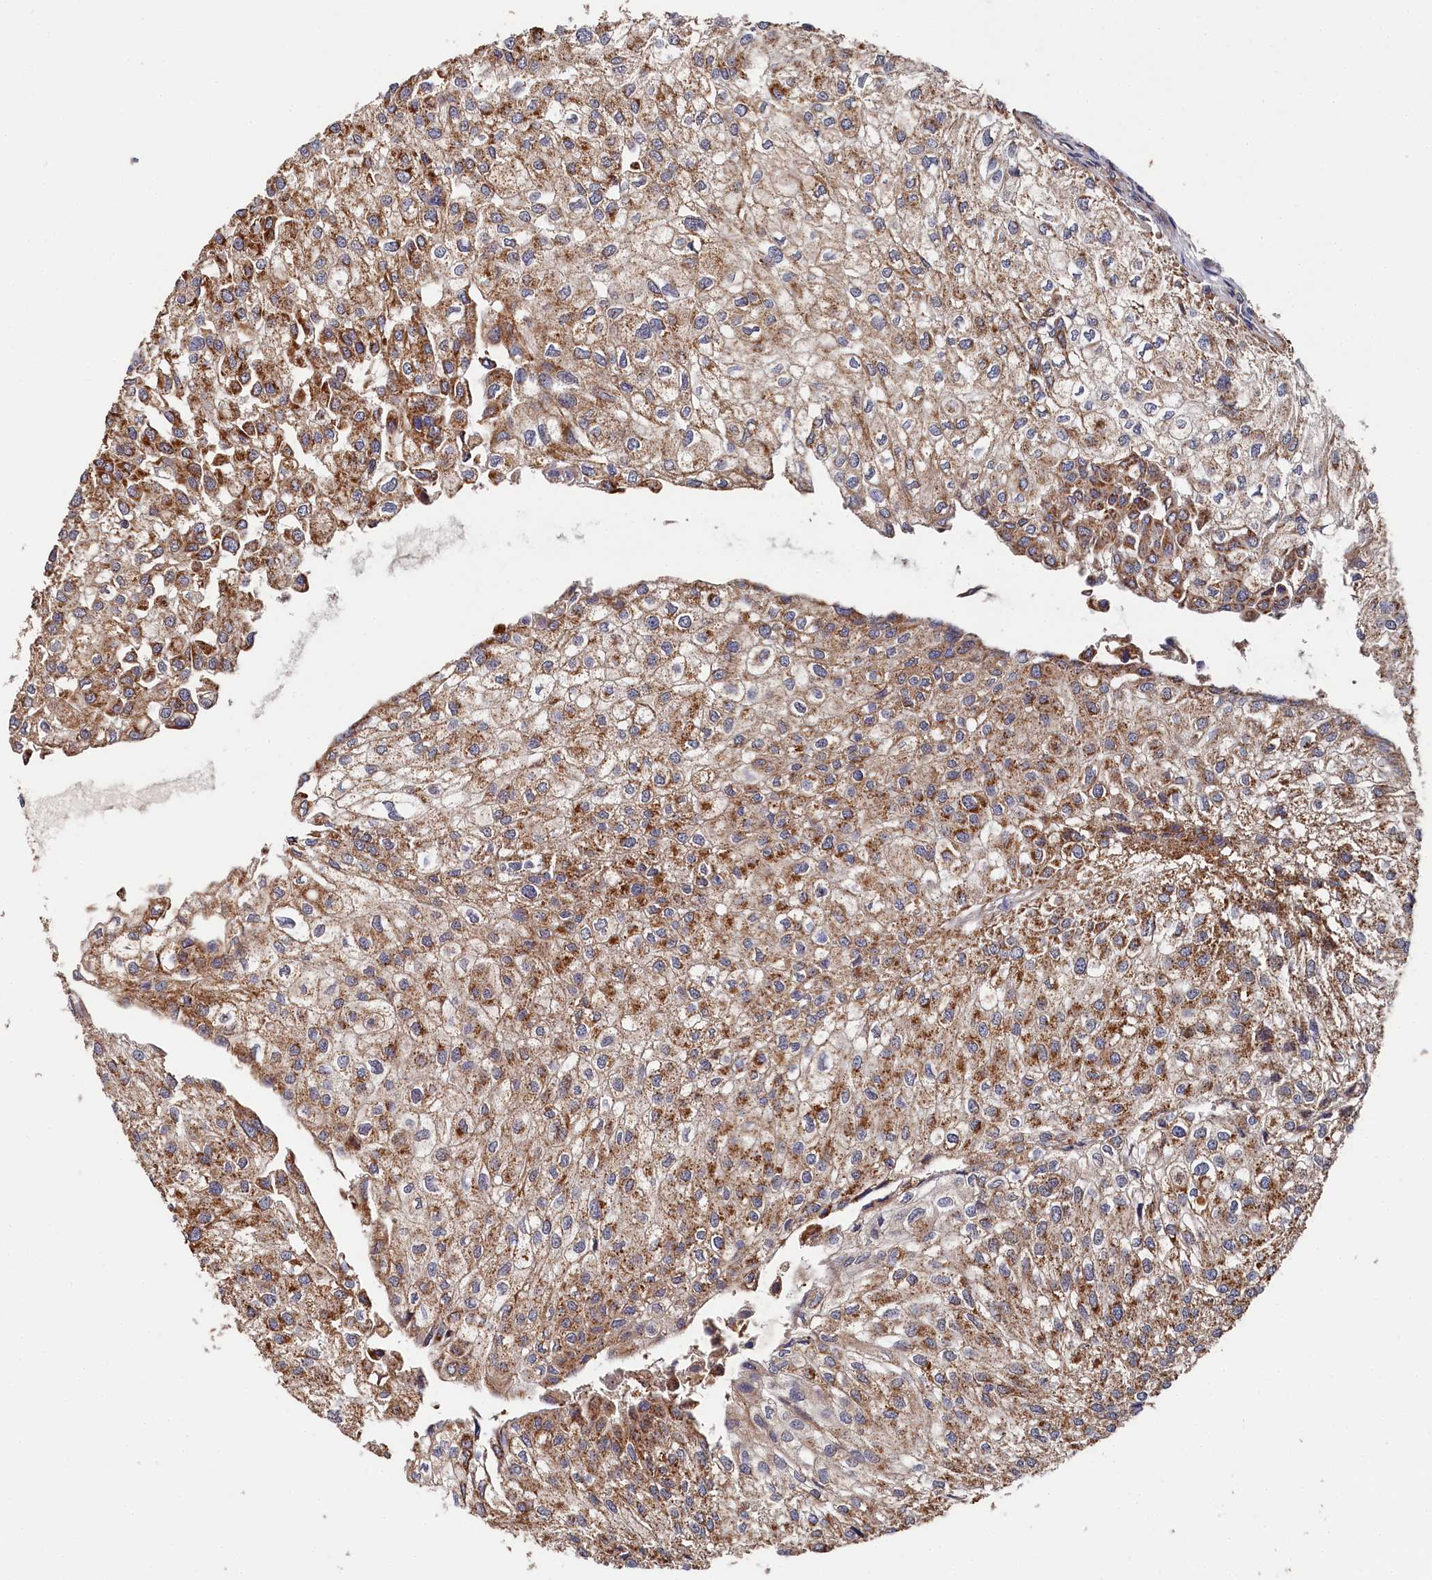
{"staining": {"intensity": "moderate", "quantity": ">75%", "location": "cytoplasmic/membranous"}, "tissue": "urothelial cancer", "cell_type": "Tumor cells", "image_type": "cancer", "snomed": [{"axis": "morphology", "description": "Urothelial carcinoma, Low grade"}, {"axis": "topography", "description": "Urinary bladder"}], "caption": "DAB (3,3'-diaminobenzidine) immunohistochemical staining of low-grade urothelial carcinoma exhibits moderate cytoplasmic/membranous protein staining in approximately >75% of tumor cells.", "gene": "HAUS2", "patient": {"sex": "female", "age": 89}}